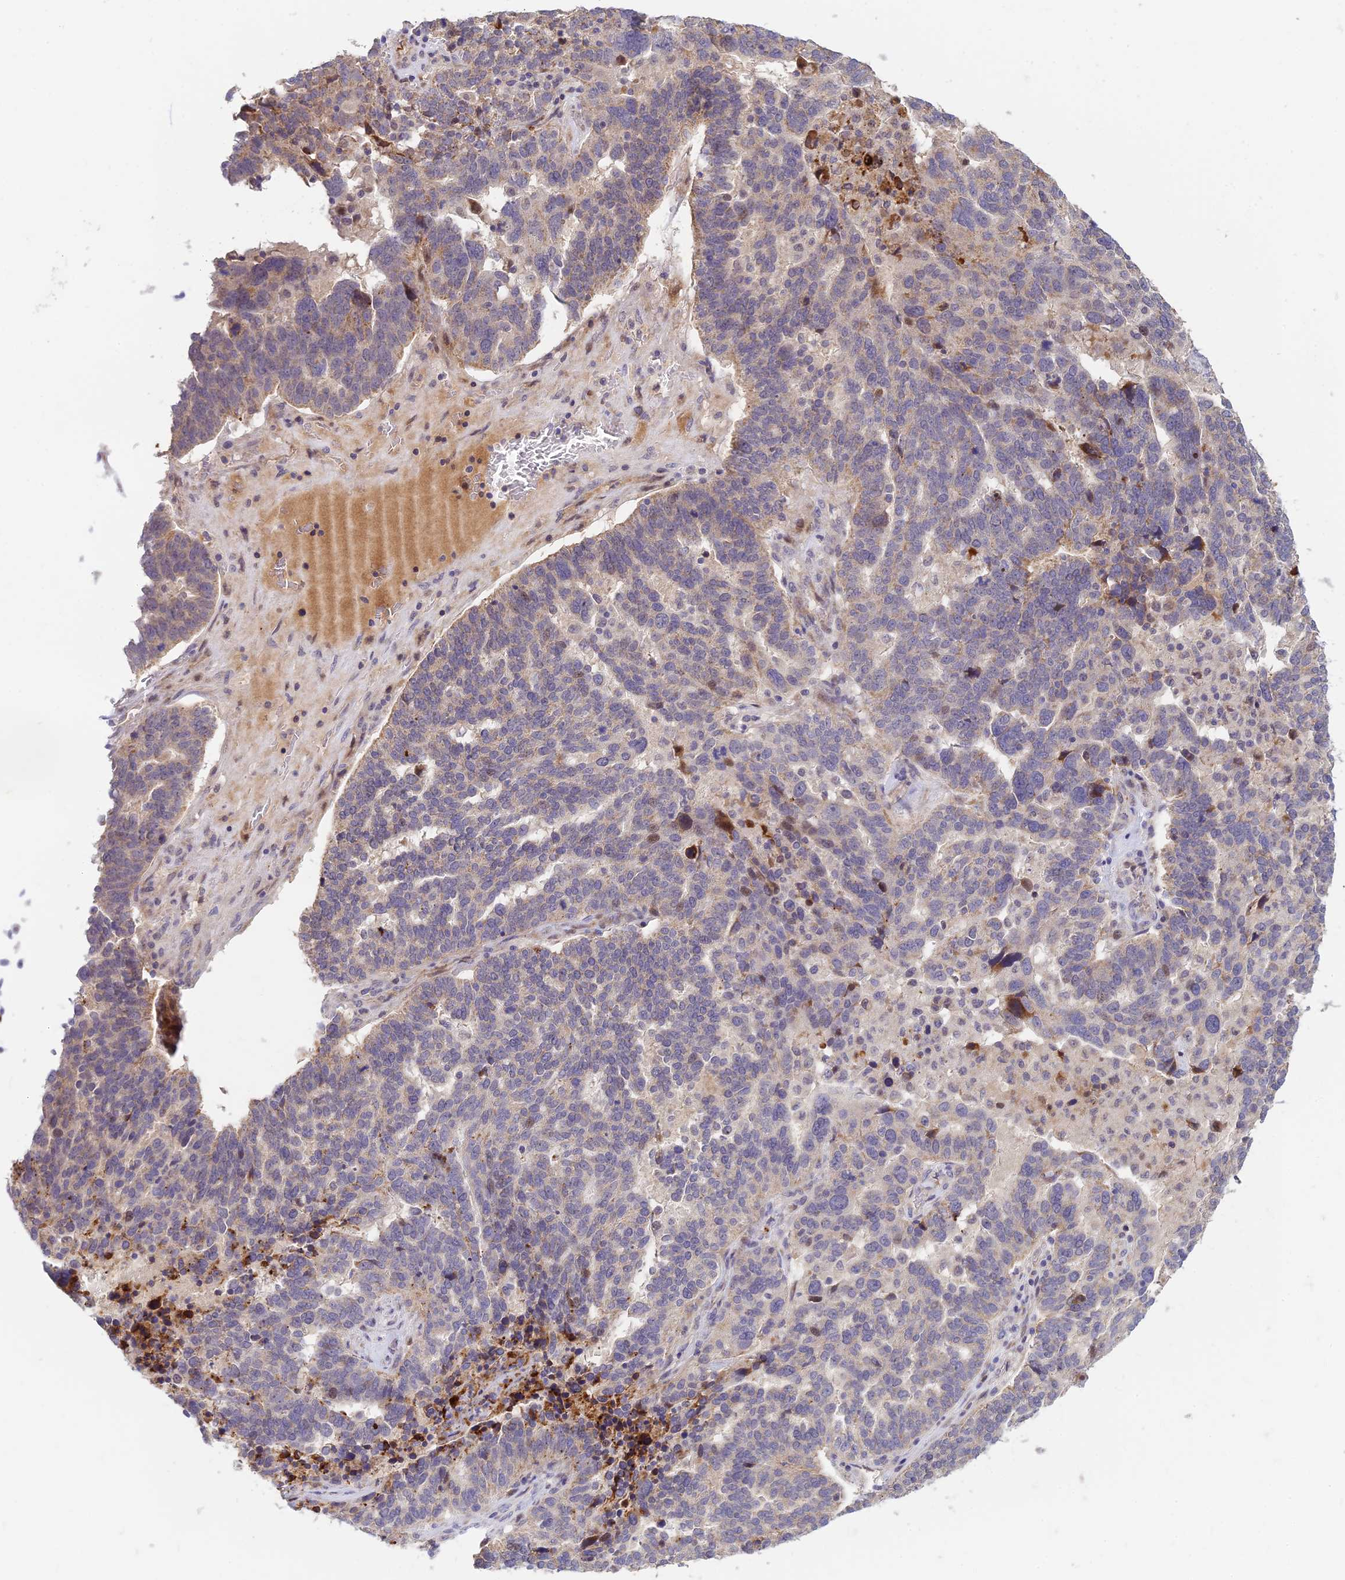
{"staining": {"intensity": "weak", "quantity": "<25%", "location": "cytoplasmic/membranous"}, "tissue": "ovarian cancer", "cell_type": "Tumor cells", "image_type": "cancer", "snomed": [{"axis": "morphology", "description": "Cystadenocarcinoma, serous, NOS"}, {"axis": "topography", "description": "Ovary"}], "caption": "This image is of ovarian serous cystadenocarcinoma stained with immunohistochemistry to label a protein in brown with the nuclei are counter-stained blue. There is no staining in tumor cells.", "gene": "ASPDH", "patient": {"sex": "female", "age": 59}}